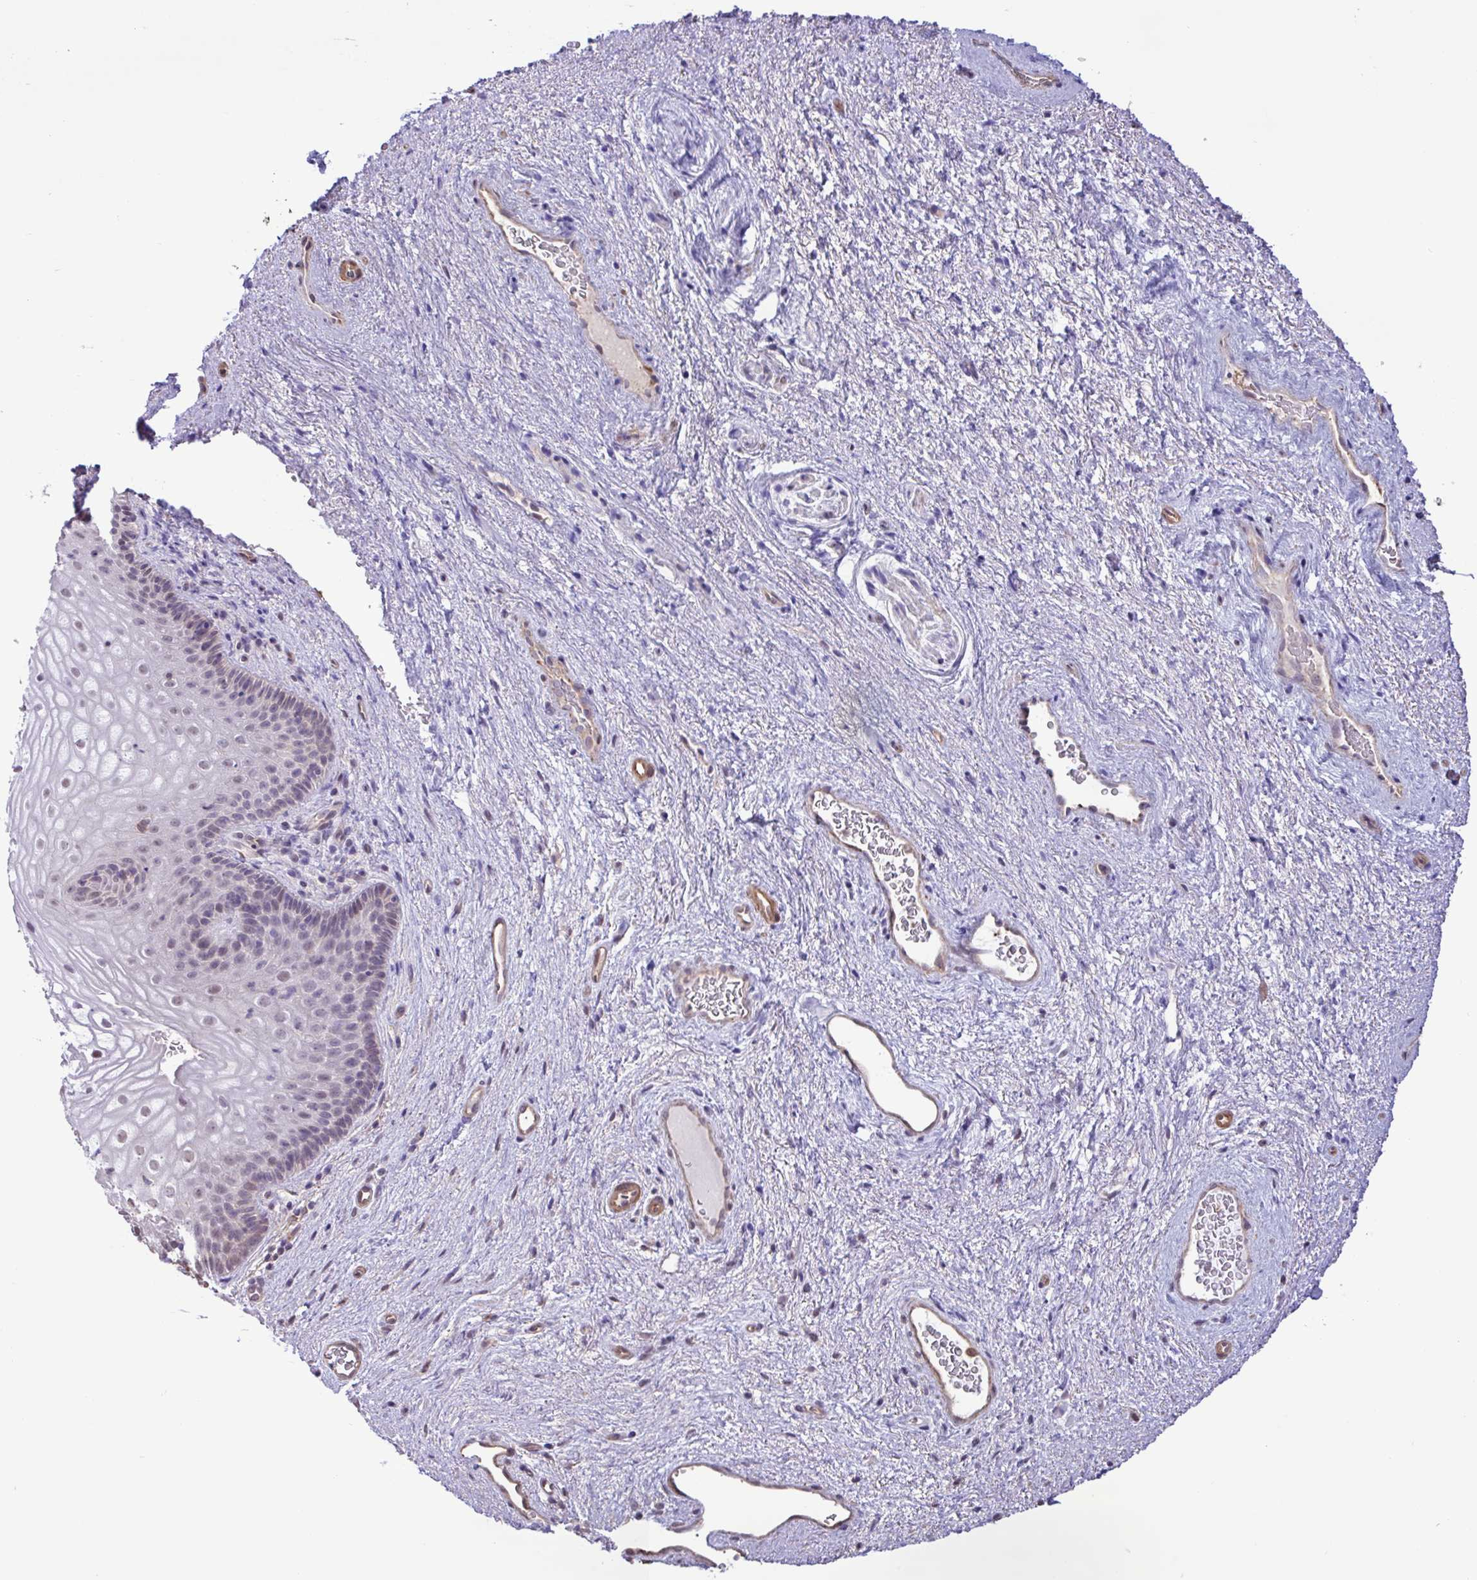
{"staining": {"intensity": "moderate", "quantity": "25%-75%", "location": "nuclear"}, "tissue": "vagina", "cell_type": "Squamous epithelial cells", "image_type": "normal", "snomed": [{"axis": "morphology", "description": "Normal tissue, NOS"}, {"axis": "topography", "description": "Vagina"}], "caption": "IHC (DAB (3,3'-diaminobenzidine)) staining of unremarkable vagina displays moderate nuclear protein positivity in about 25%-75% of squamous epithelial cells. The protein is stained brown, and the nuclei are stained in blue (DAB IHC with brightfield microscopy, high magnification).", "gene": "CHST11", "patient": {"sex": "female", "age": 47}}